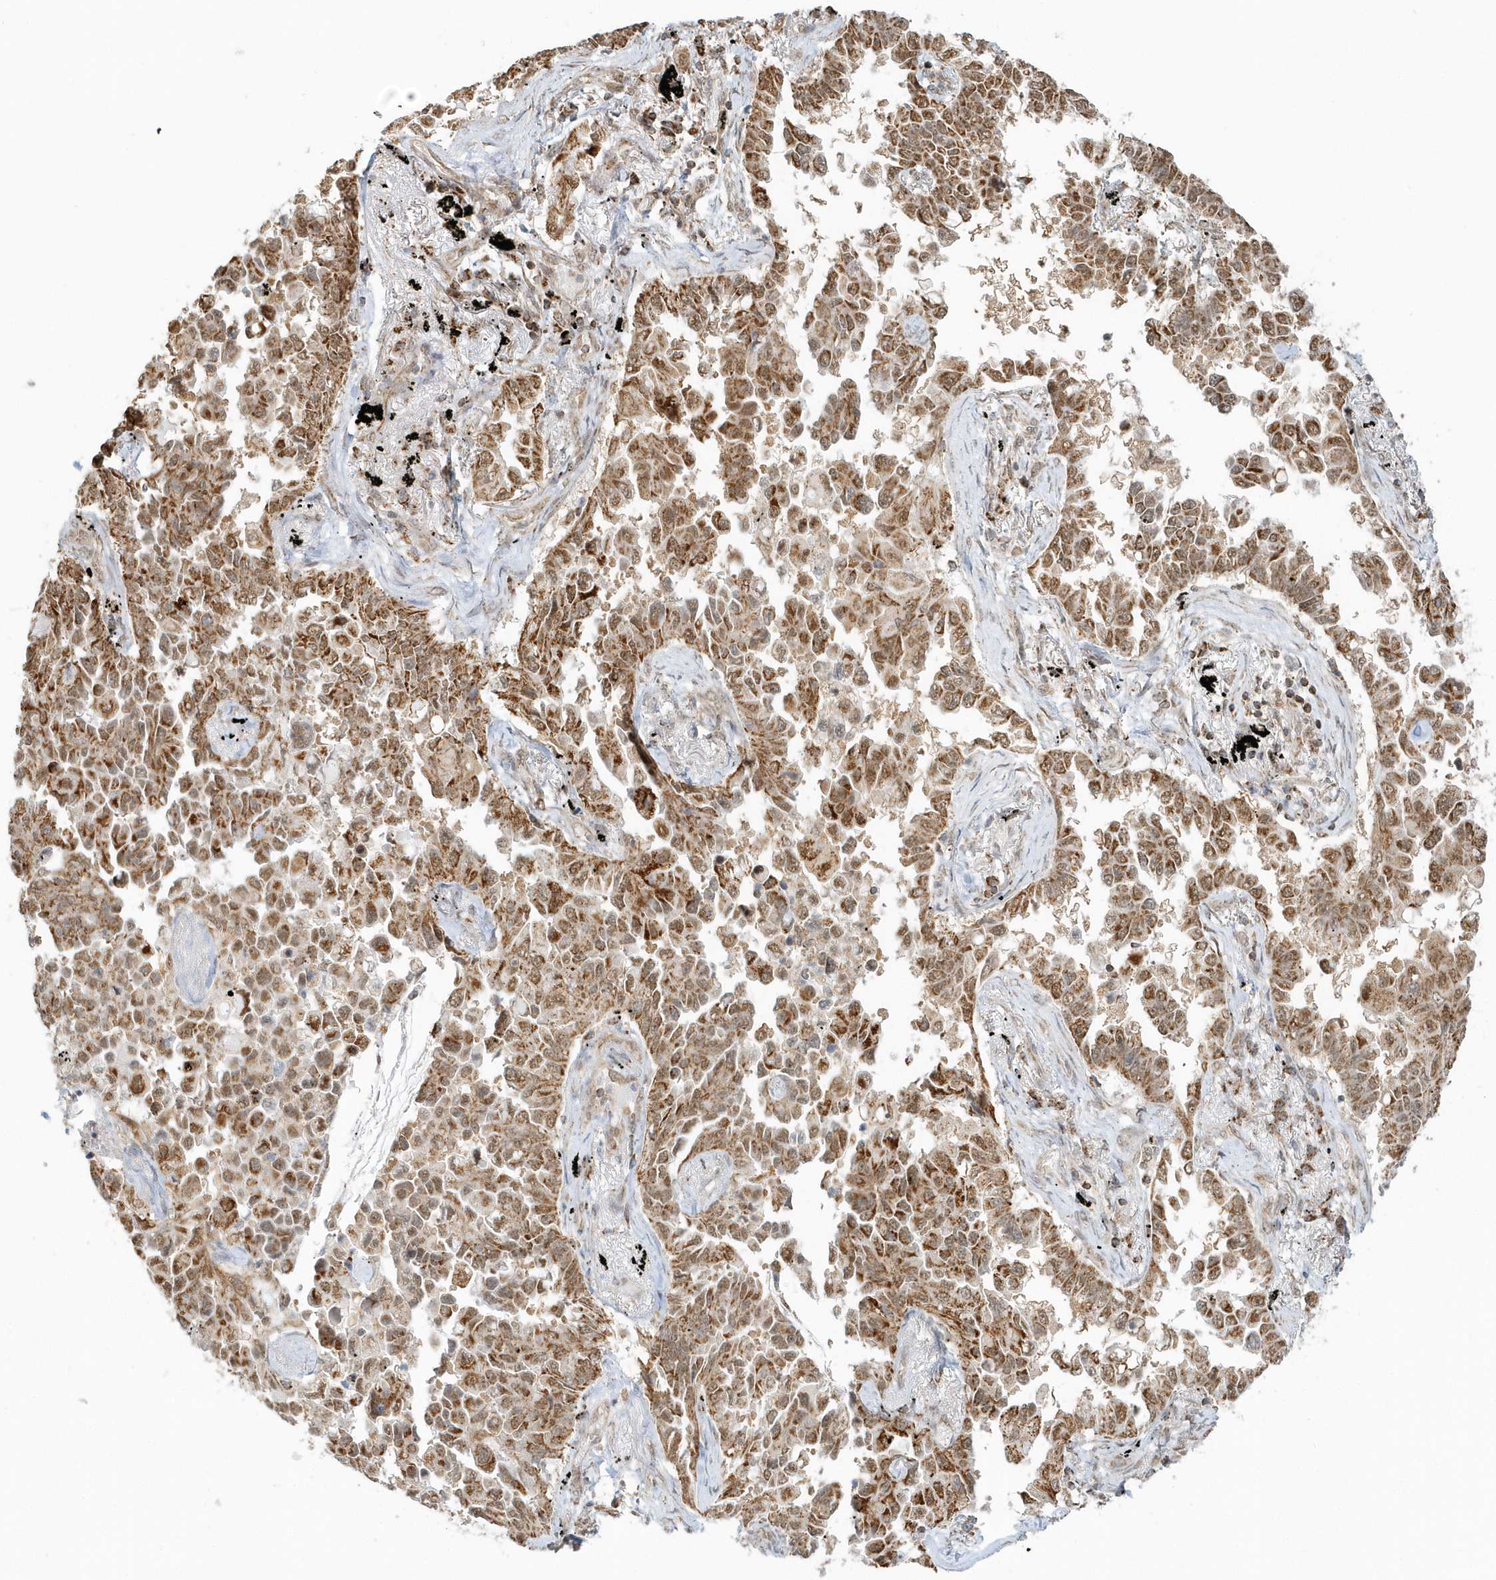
{"staining": {"intensity": "moderate", "quantity": ">75%", "location": "cytoplasmic/membranous,nuclear"}, "tissue": "lung cancer", "cell_type": "Tumor cells", "image_type": "cancer", "snomed": [{"axis": "morphology", "description": "Adenocarcinoma, NOS"}, {"axis": "topography", "description": "Lung"}], "caption": "IHC (DAB (3,3'-diaminobenzidine)) staining of lung cancer shows moderate cytoplasmic/membranous and nuclear protein positivity in about >75% of tumor cells.", "gene": "PSMD6", "patient": {"sex": "female", "age": 67}}